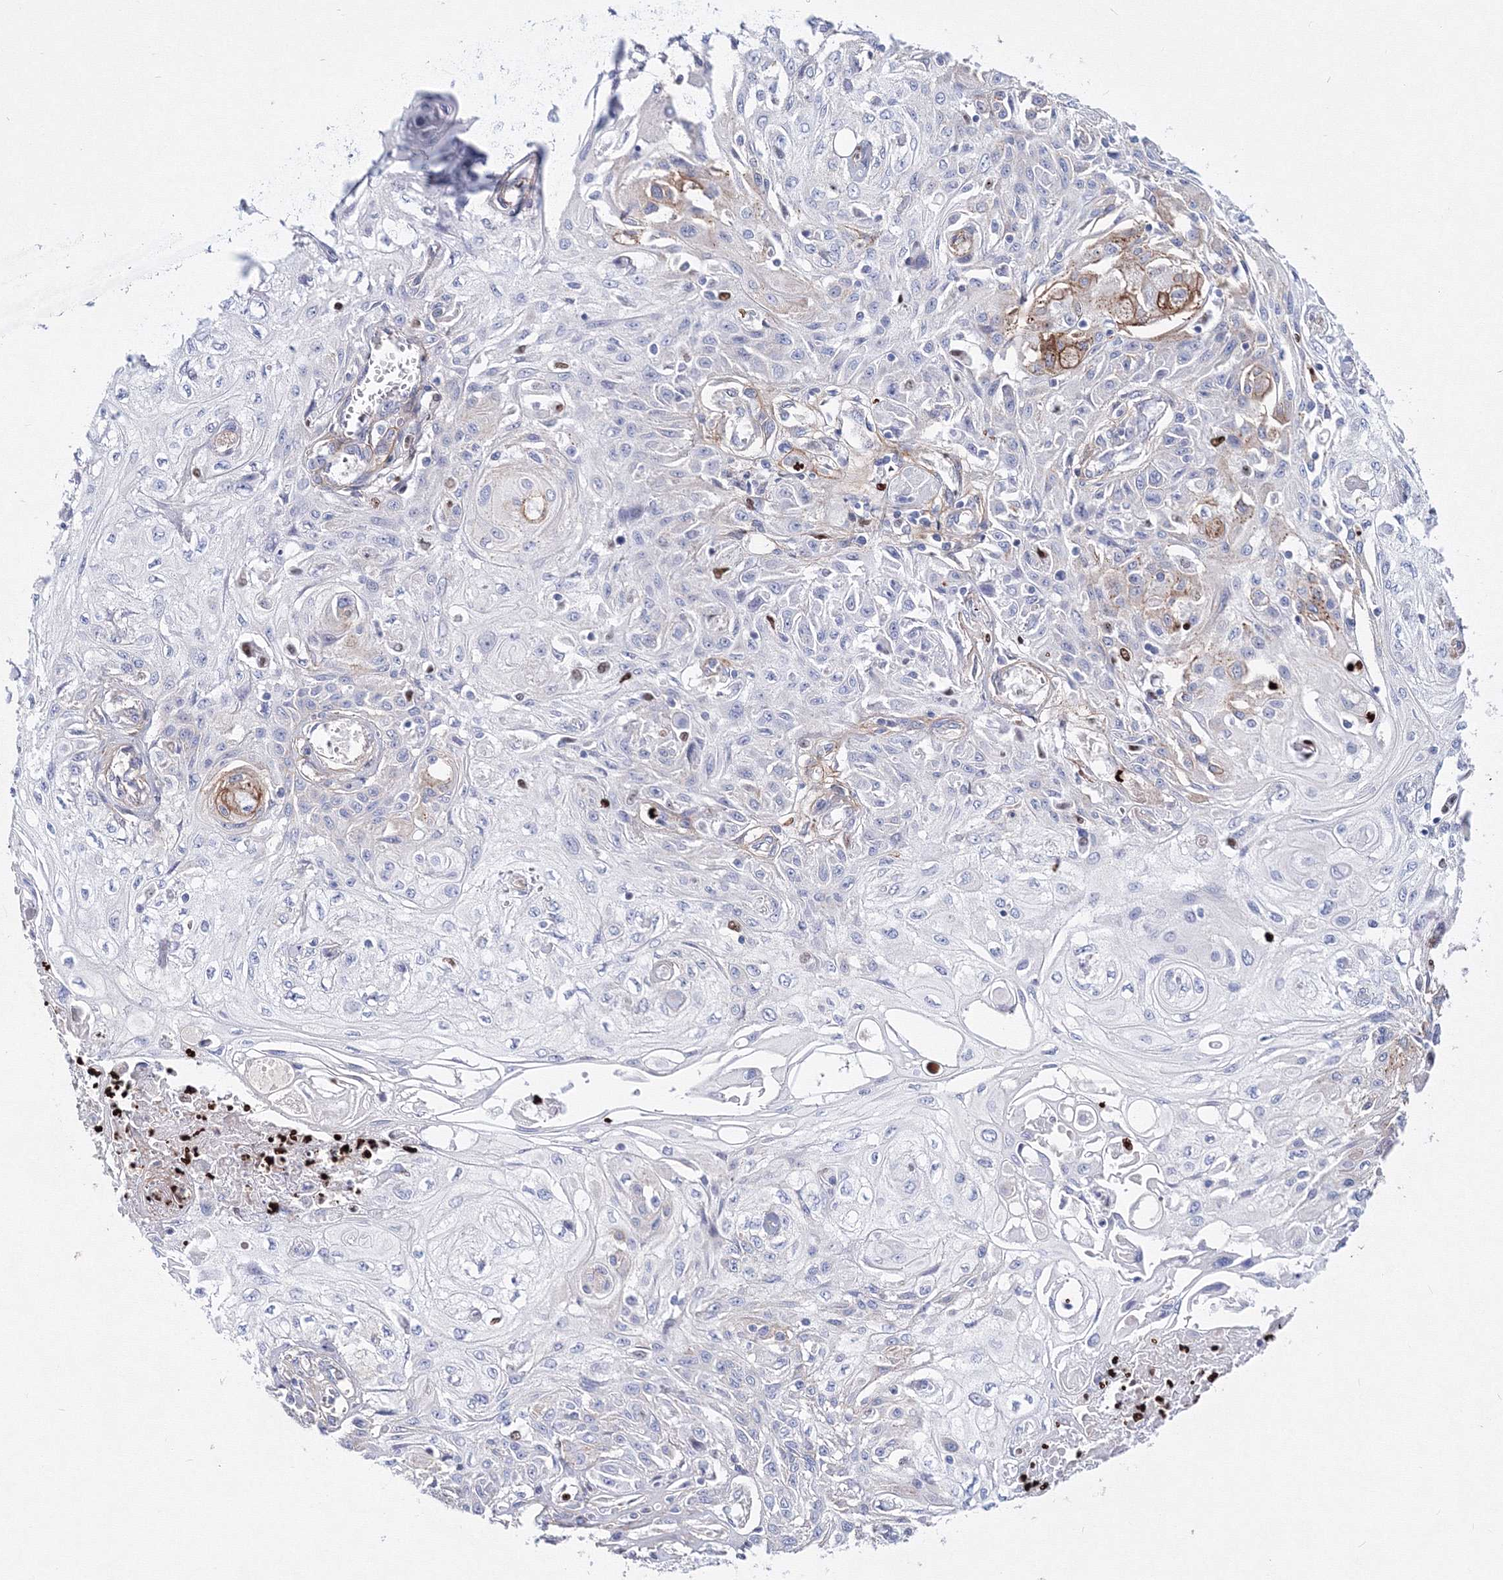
{"staining": {"intensity": "moderate", "quantity": "<25%", "location": "cytoplasmic/membranous"}, "tissue": "skin cancer", "cell_type": "Tumor cells", "image_type": "cancer", "snomed": [{"axis": "morphology", "description": "Squamous cell carcinoma, NOS"}, {"axis": "morphology", "description": "Squamous cell carcinoma, metastatic, NOS"}, {"axis": "topography", "description": "Skin"}, {"axis": "topography", "description": "Lymph node"}], "caption": "There is low levels of moderate cytoplasmic/membranous staining in tumor cells of metastatic squamous cell carcinoma (skin), as demonstrated by immunohistochemical staining (brown color).", "gene": "C11orf52", "patient": {"sex": "male", "age": 75}}